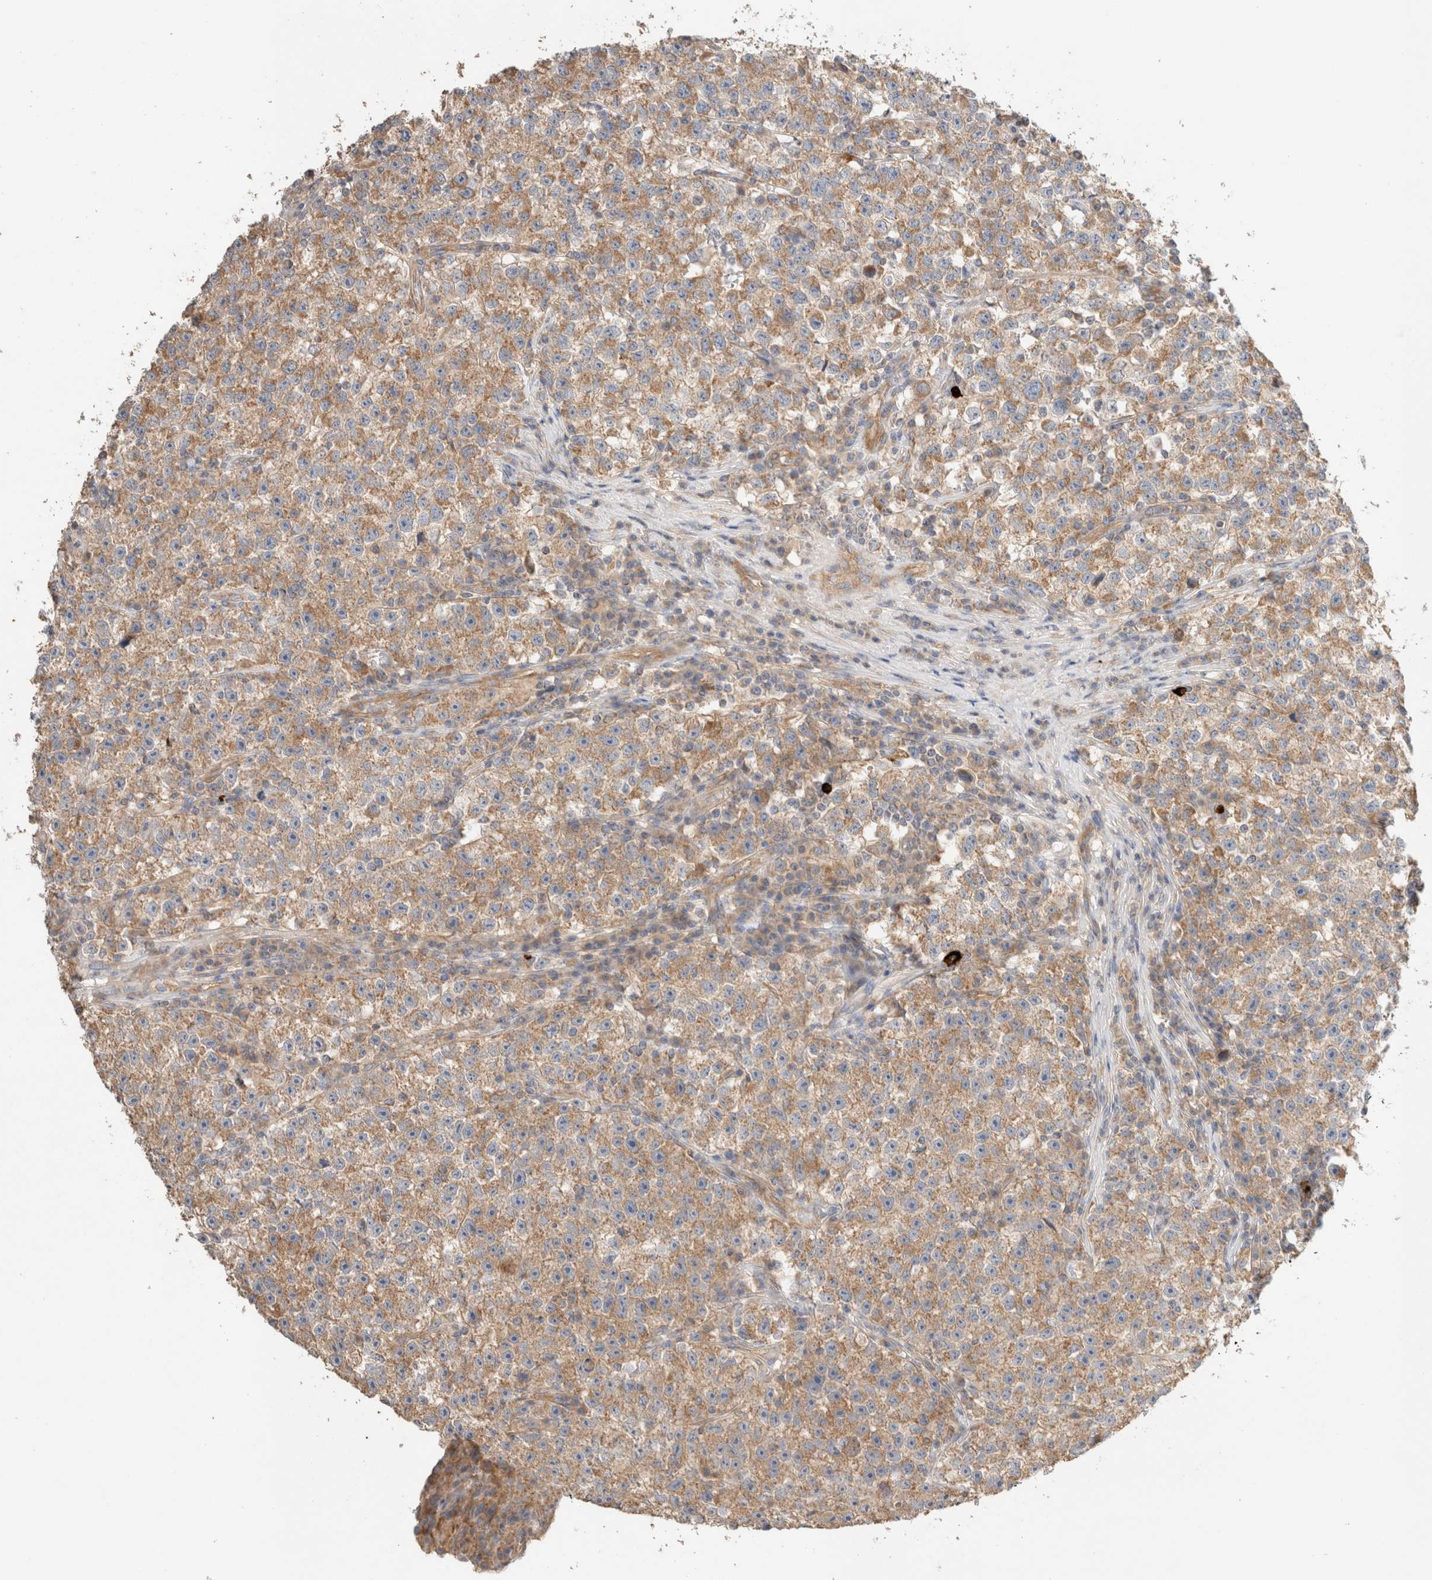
{"staining": {"intensity": "moderate", "quantity": ">75%", "location": "cytoplasmic/membranous"}, "tissue": "testis cancer", "cell_type": "Tumor cells", "image_type": "cancer", "snomed": [{"axis": "morphology", "description": "Seminoma, NOS"}, {"axis": "topography", "description": "Testis"}], "caption": "Immunohistochemistry micrograph of neoplastic tissue: human seminoma (testis) stained using immunohistochemistry (IHC) demonstrates medium levels of moderate protein expression localized specifically in the cytoplasmic/membranous of tumor cells, appearing as a cytoplasmic/membranous brown color.", "gene": "B3GNTL1", "patient": {"sex": "male", "age": 22}}